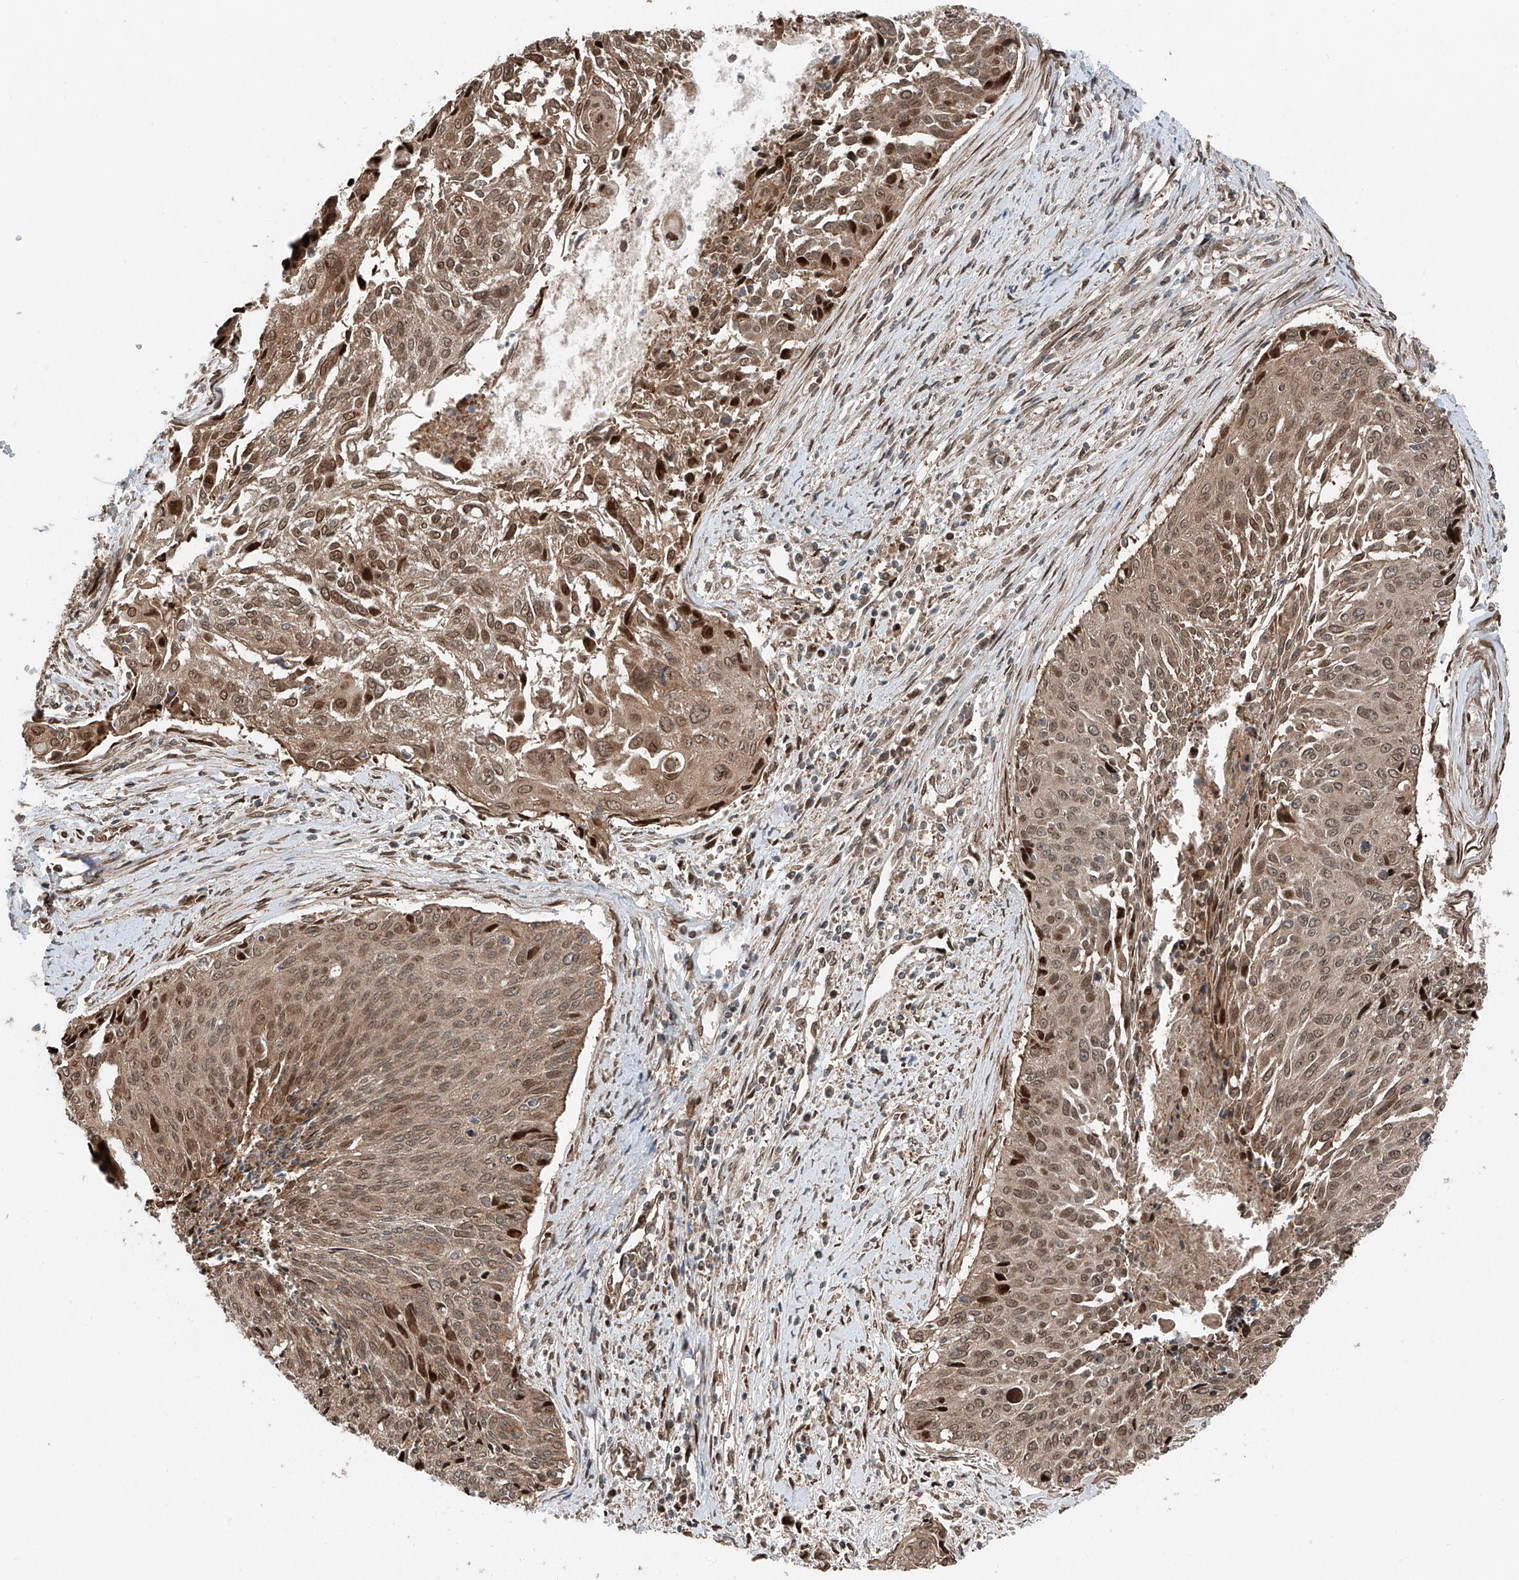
{"staining": {"intensity": "moderate", "quantity": ">75%", "location": "cytoplasmic/membranous,nuclear"}, "tissue": "cervical cancer", "cell_type": "Tumor cells", "image_type": "cancer", "snomed": [{"axis": "morphology", "description": "Squamous cell carcinoma, NOS"}, {"axis": "topography", "description": "Cervix"}], "caption": "About >75% of tumor cells in human cervical cancer (squamous cell carcinoma) exhibit moderate cytoplasmic/membranous and nuclear protein expression as visualized by brown immunohistochemical staining.", "gene": "CEP162", "patient": {"sex": "female", "age": 55}}